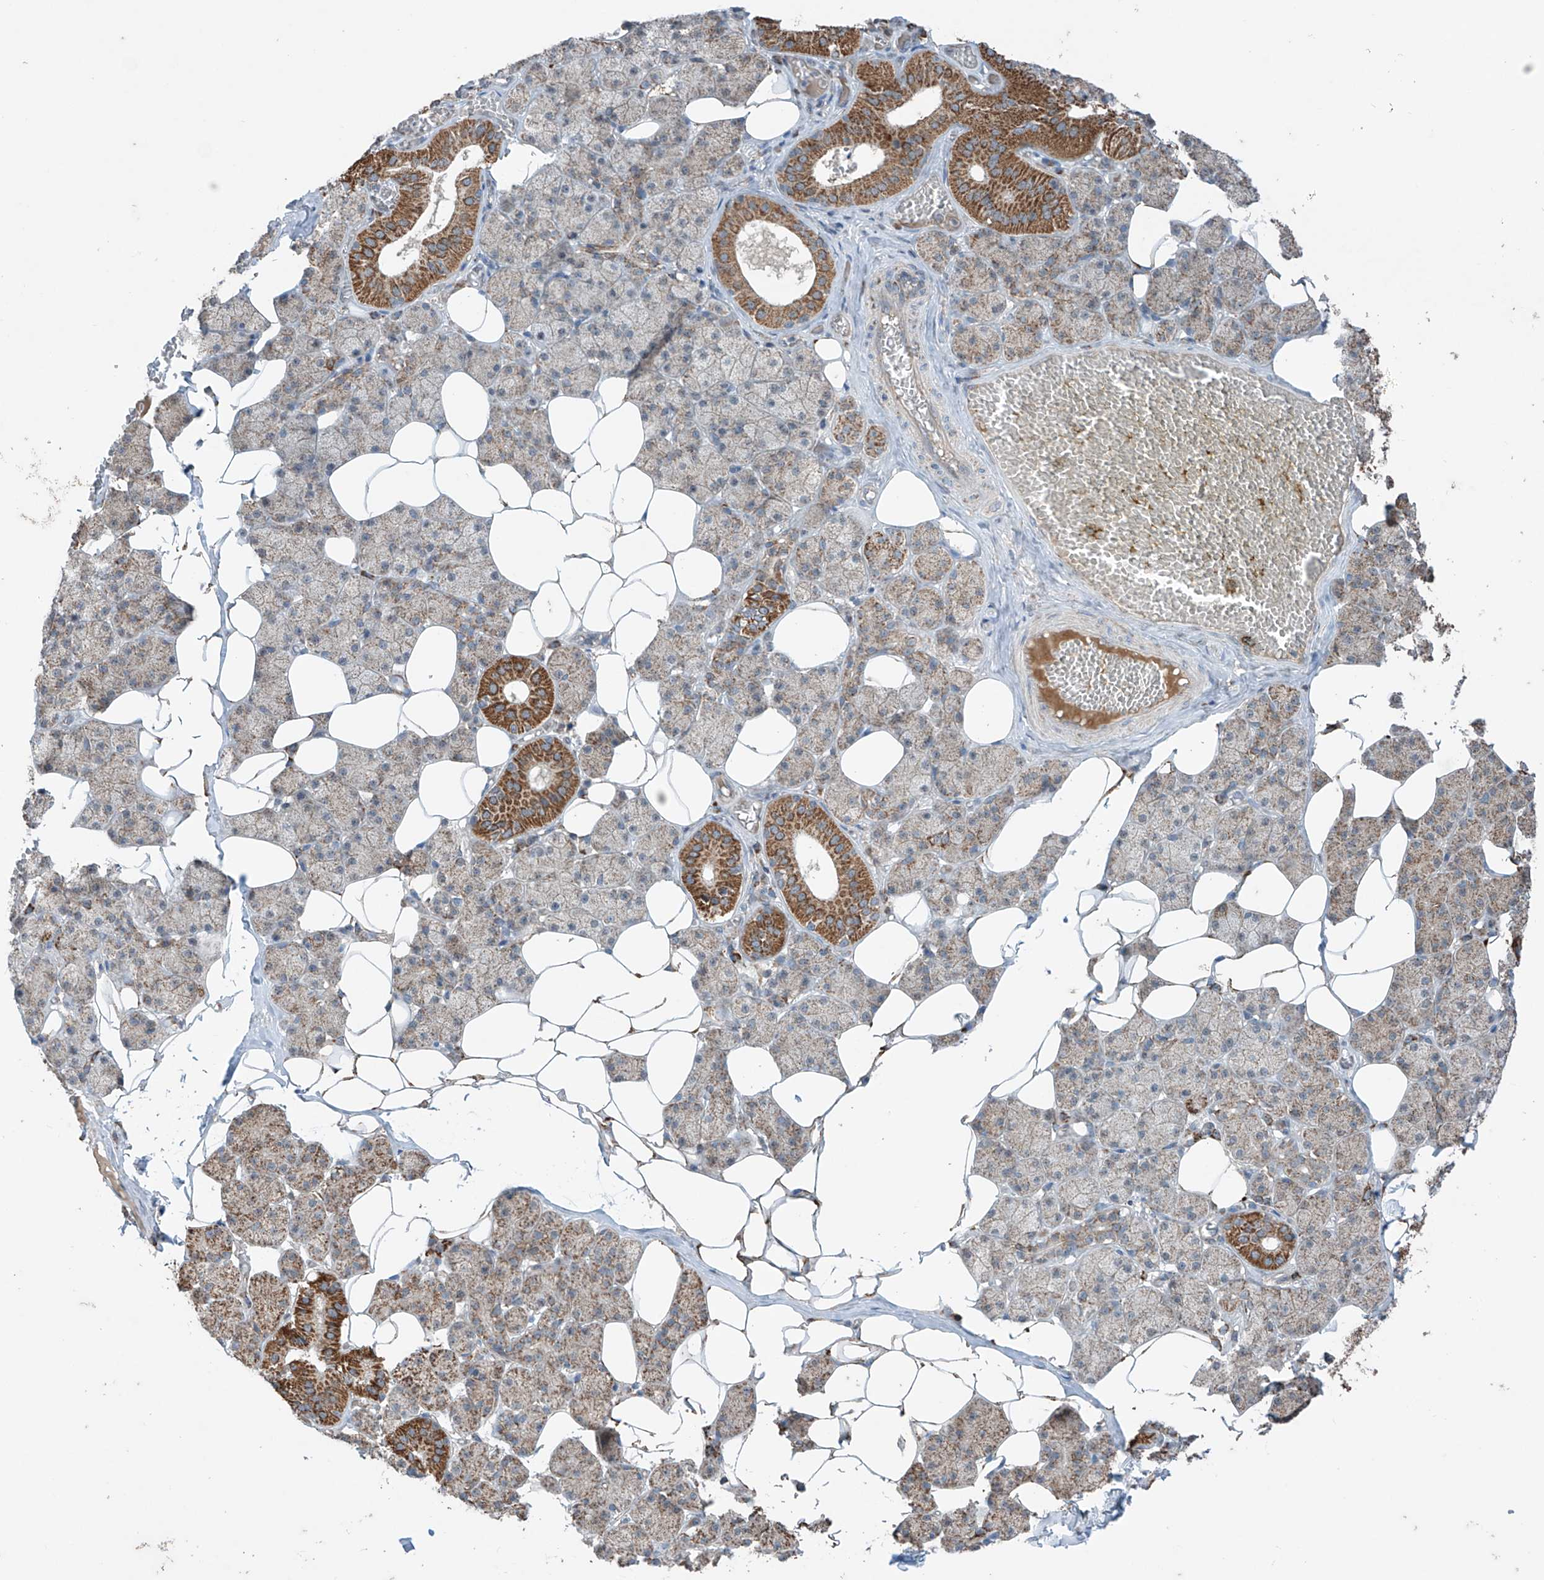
{"staining": {"intensity": "strong", "quantity": "25%-75%", "location": "cytoplasmic/membranous"}, "tissue": "salivary gland", "cell_type": "Glandular cells", "image_type": "normal", "snomed": [{"axis": "morphology", "description": "Normal tissue, NOS"}, {"axis": "topography", "description": "Salivary gland"}], "caption": "This is a histology image of IHC staining of unremarkable salivary gland, which shows strong expression in the cytoplasmic/membranous of glandular cells.", "gene": "SAMD3", "patient": {"sex": "female", "age": 33}}